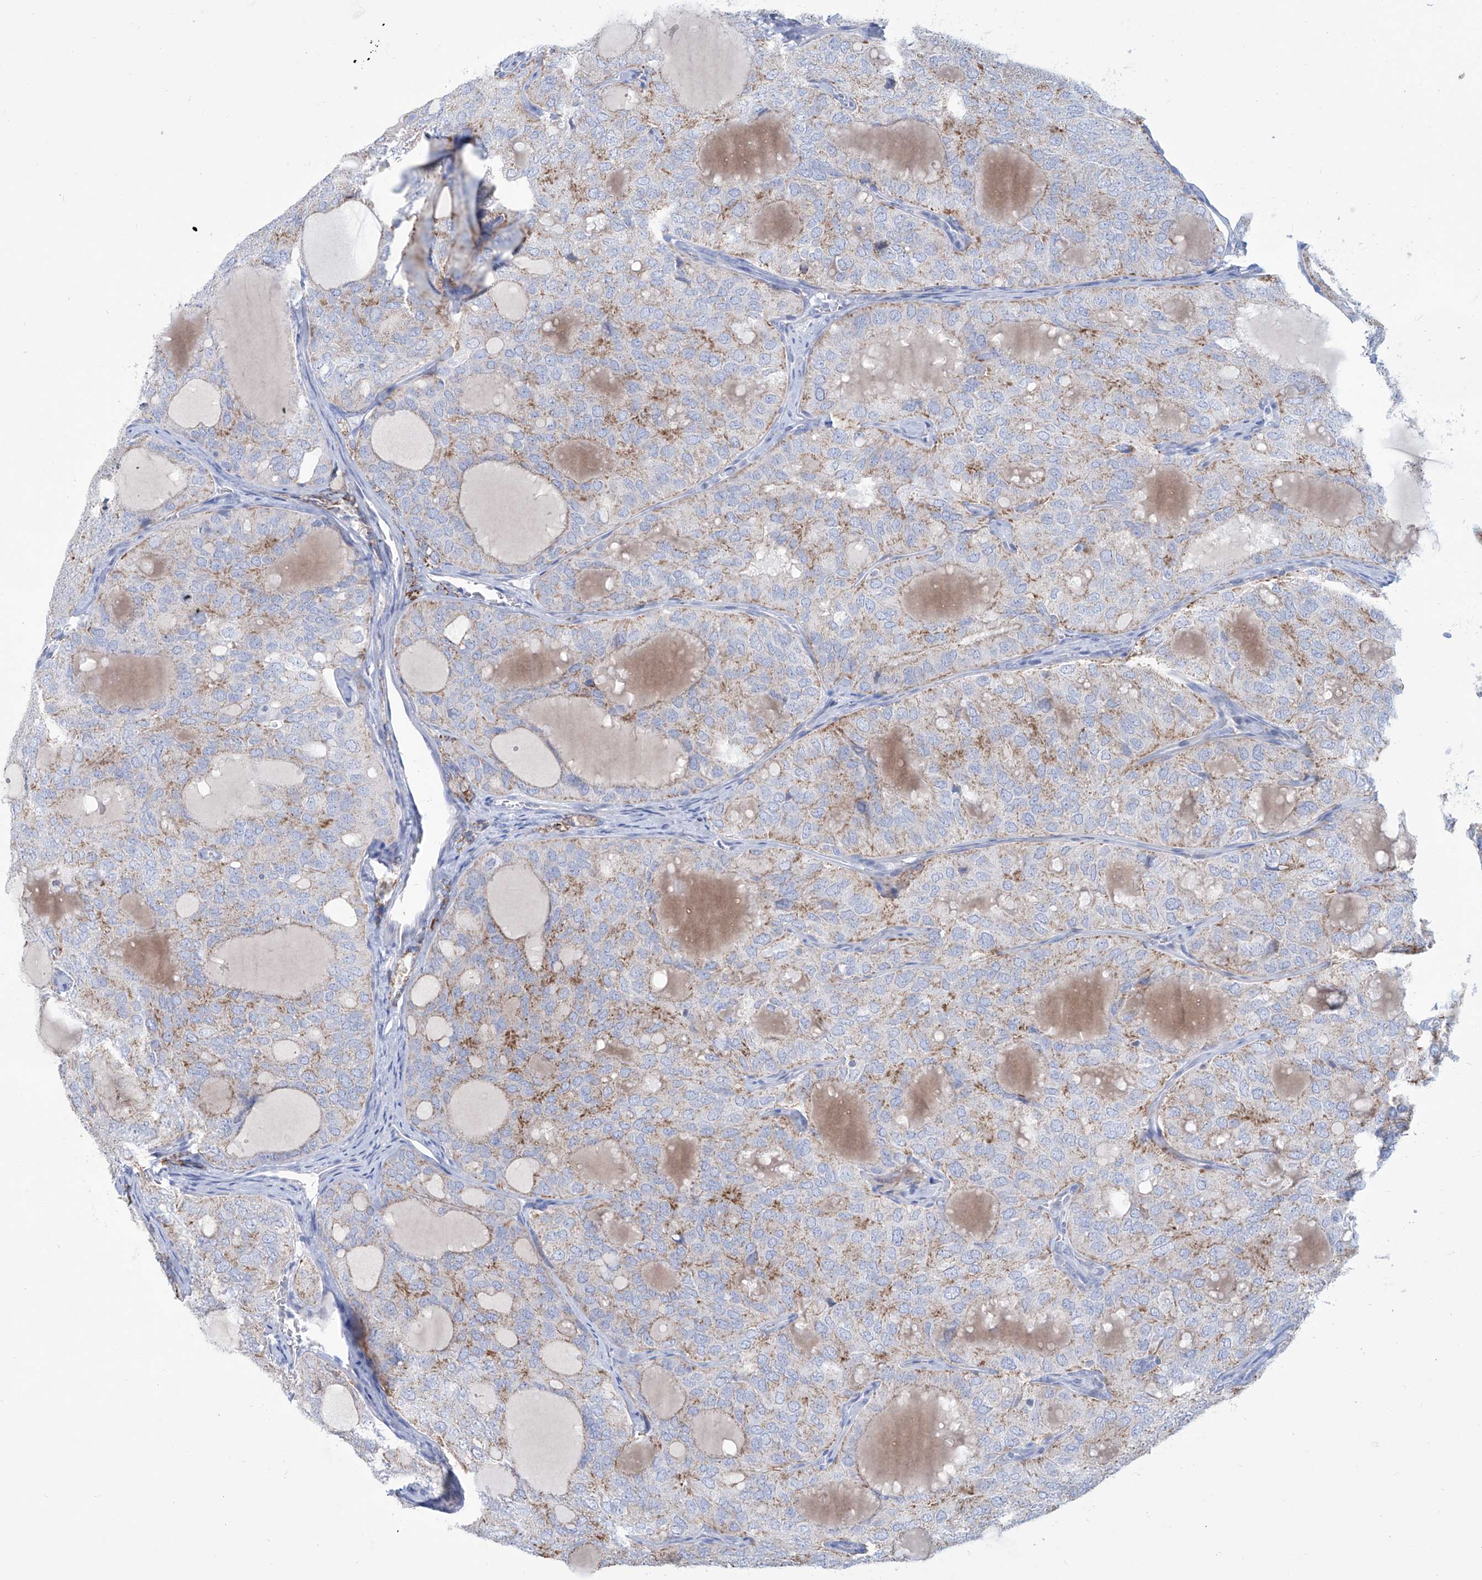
{"staining": {"intensity": "moderate", "quantity": "<25%", "location": "cytoplasmic/membranous"}, "tissue": "thyroid cancer", "cell_type": "Tumor cells", "image_type": "cancer", "snomed": [{"axis": "morphology", "description": "Follicular adenoma carcinoma, NOS"}, {"axis": "topography", "description": "Thyroid gland"}], "caption": "IHC micrograph of neoplastic tissue: human follicular adenoma carcinoma (thyroid) stained using immunohistochemistry (IHC) displays low levels of moderate protein expression localized specifically in the cytoplasmic/membranous of tumor cells, appearing as a cytoplasmic/membranous brown color.", "gene": "ALDH6A1", "patient": {"sex": "male", "age": 75}}